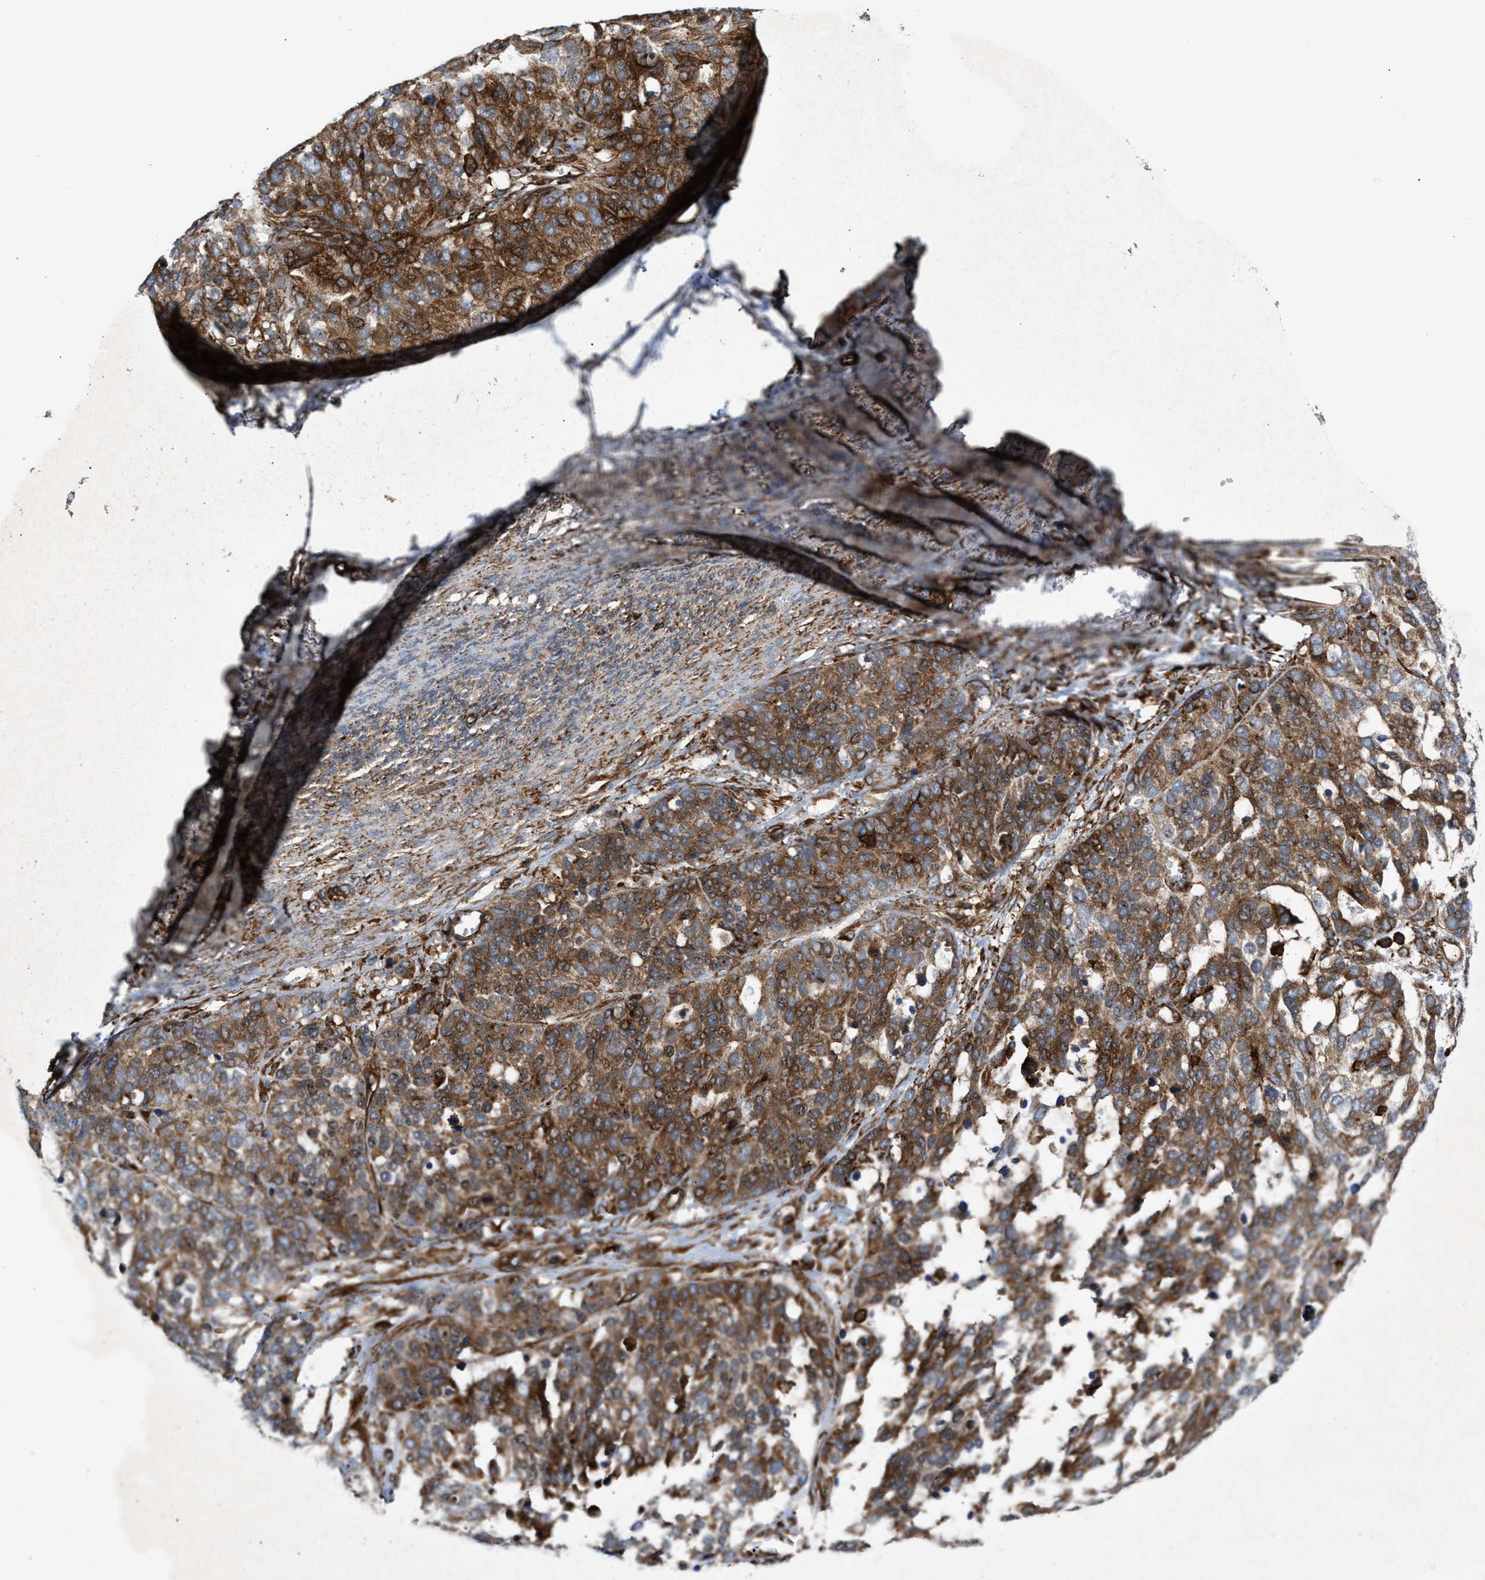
{"staining": {"intensity": "moderate", "quantity": ">75%", "location": "cytoplasmic/membranous"}, "tissue": "ovarian cancer", "cell_type": "Tumor cells", "image_type": "cancer", "snomed": [{"axis": "morphology", "description": "Cystadenocarcinoma, serous, NOS"}, {"axis": "topography", "description": "Ovary"}], "caption": "Immunohistochemical staining of ovarian cancer (serous cystadenocarcinoma) shows moderate cytoplasmic/membranous protein staining in about >75% of tumor cells.", "gene": "EGLN1", "patient": {"sex": "female", "age": 44}}